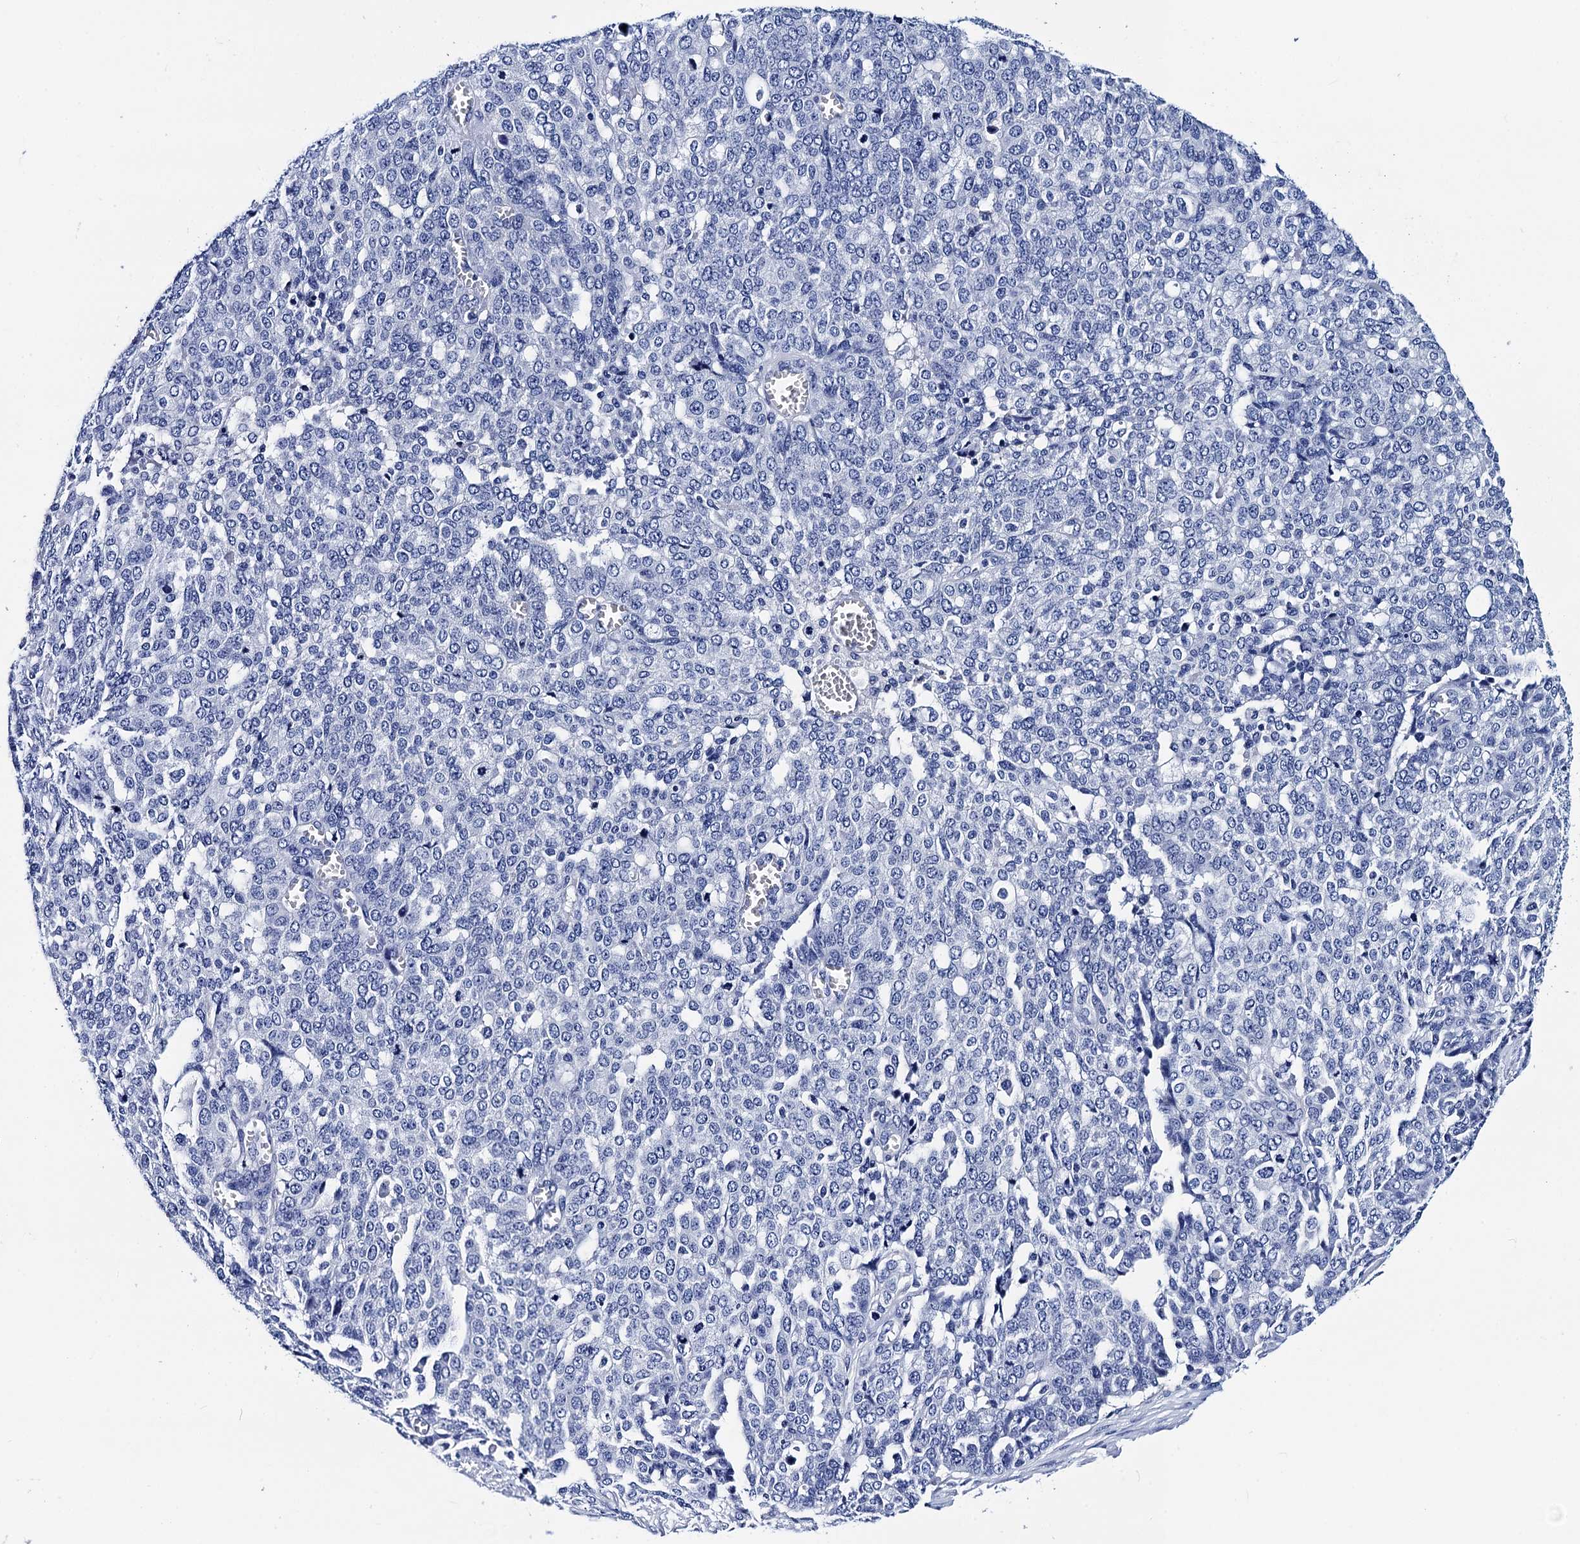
{"staining": {"intensity": "negative", "quantity": "none", "location": "none"}, "tissue": "ovarian cancer", "cell_type": "Tumor cells", "image_type": "cancer", "snomed": [{"axis": "morphology", "description": "Cystadenocarcinoma, serous, NOS"}, {"axis": "topography", "description": "Soft tissue"}, {"axis": "topography", "description": "Ovary"}], "caption": "This is a histopathology image of immunohistochemistry staining of ovarian serous cystadenocarcinoma, which shows no staining in tumor cells.", "gene": "MYBPC3", "patient": {"sex": "female", "age": 57}}